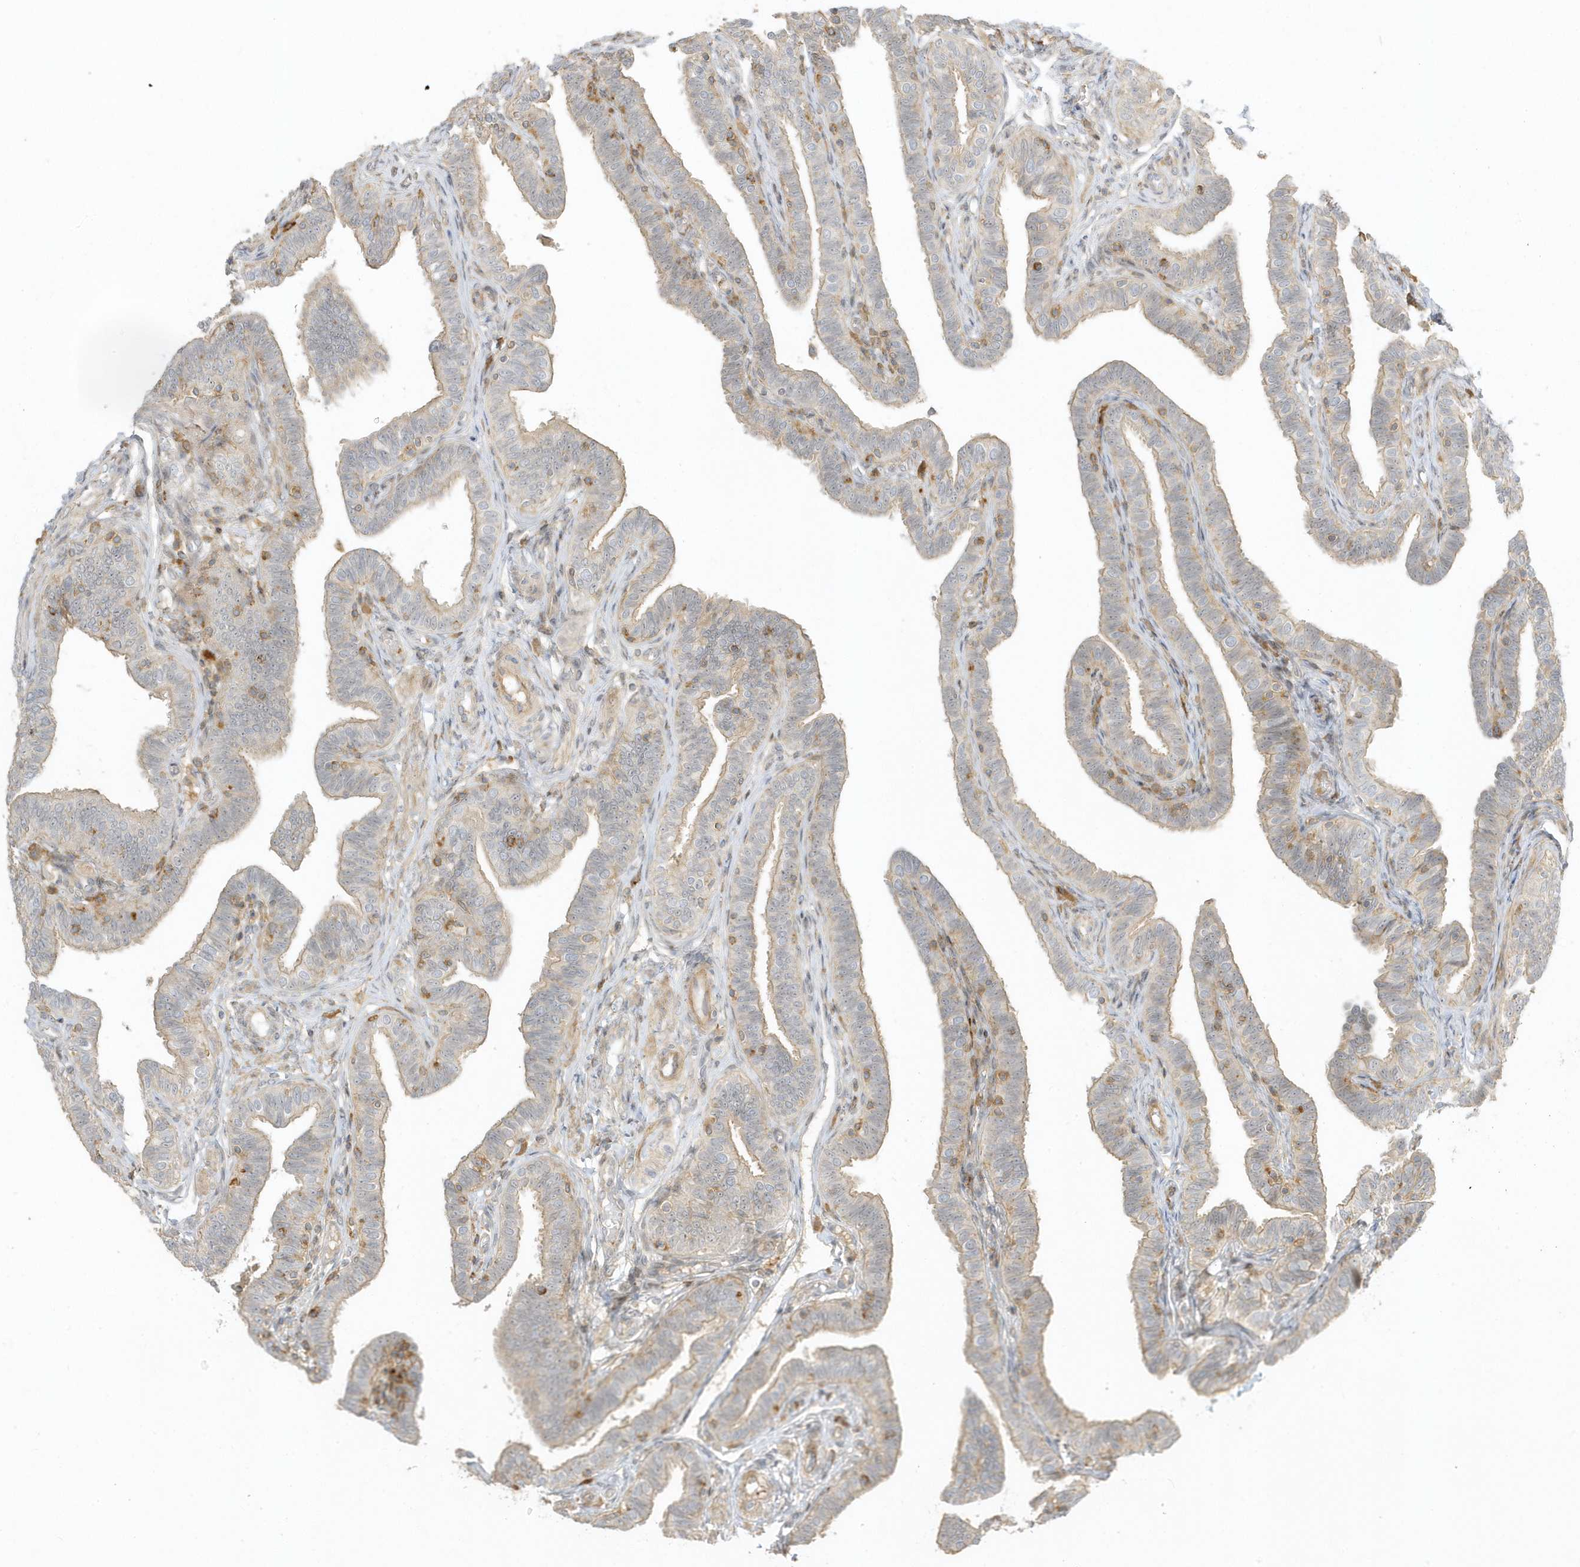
{"staining": {"intensity": "moderate", "quantity": "25%-75%", "location": "cytoplasmic/membranous,nuclear"}, "tissue": "fallopian tube", "cell_type": "Glandular cells", "image_type": "normal", "snomed": [{"axis": "morphology", "description": "Normal tissue, NOS"}, {"axis": "topography", "description": "Fallopian tube"}], "caption": "Brown immunohistochemical staining in normal fallopian tube demonstrates moderate cytoplasmic/membranous,nuclear staining in approximately 25%-75% of glandular cells. (DAB IHC with brightfield microscopy, high magnification).", "gene": "ZBTB8A", "patient": {"sex": "female", "age": 39}}